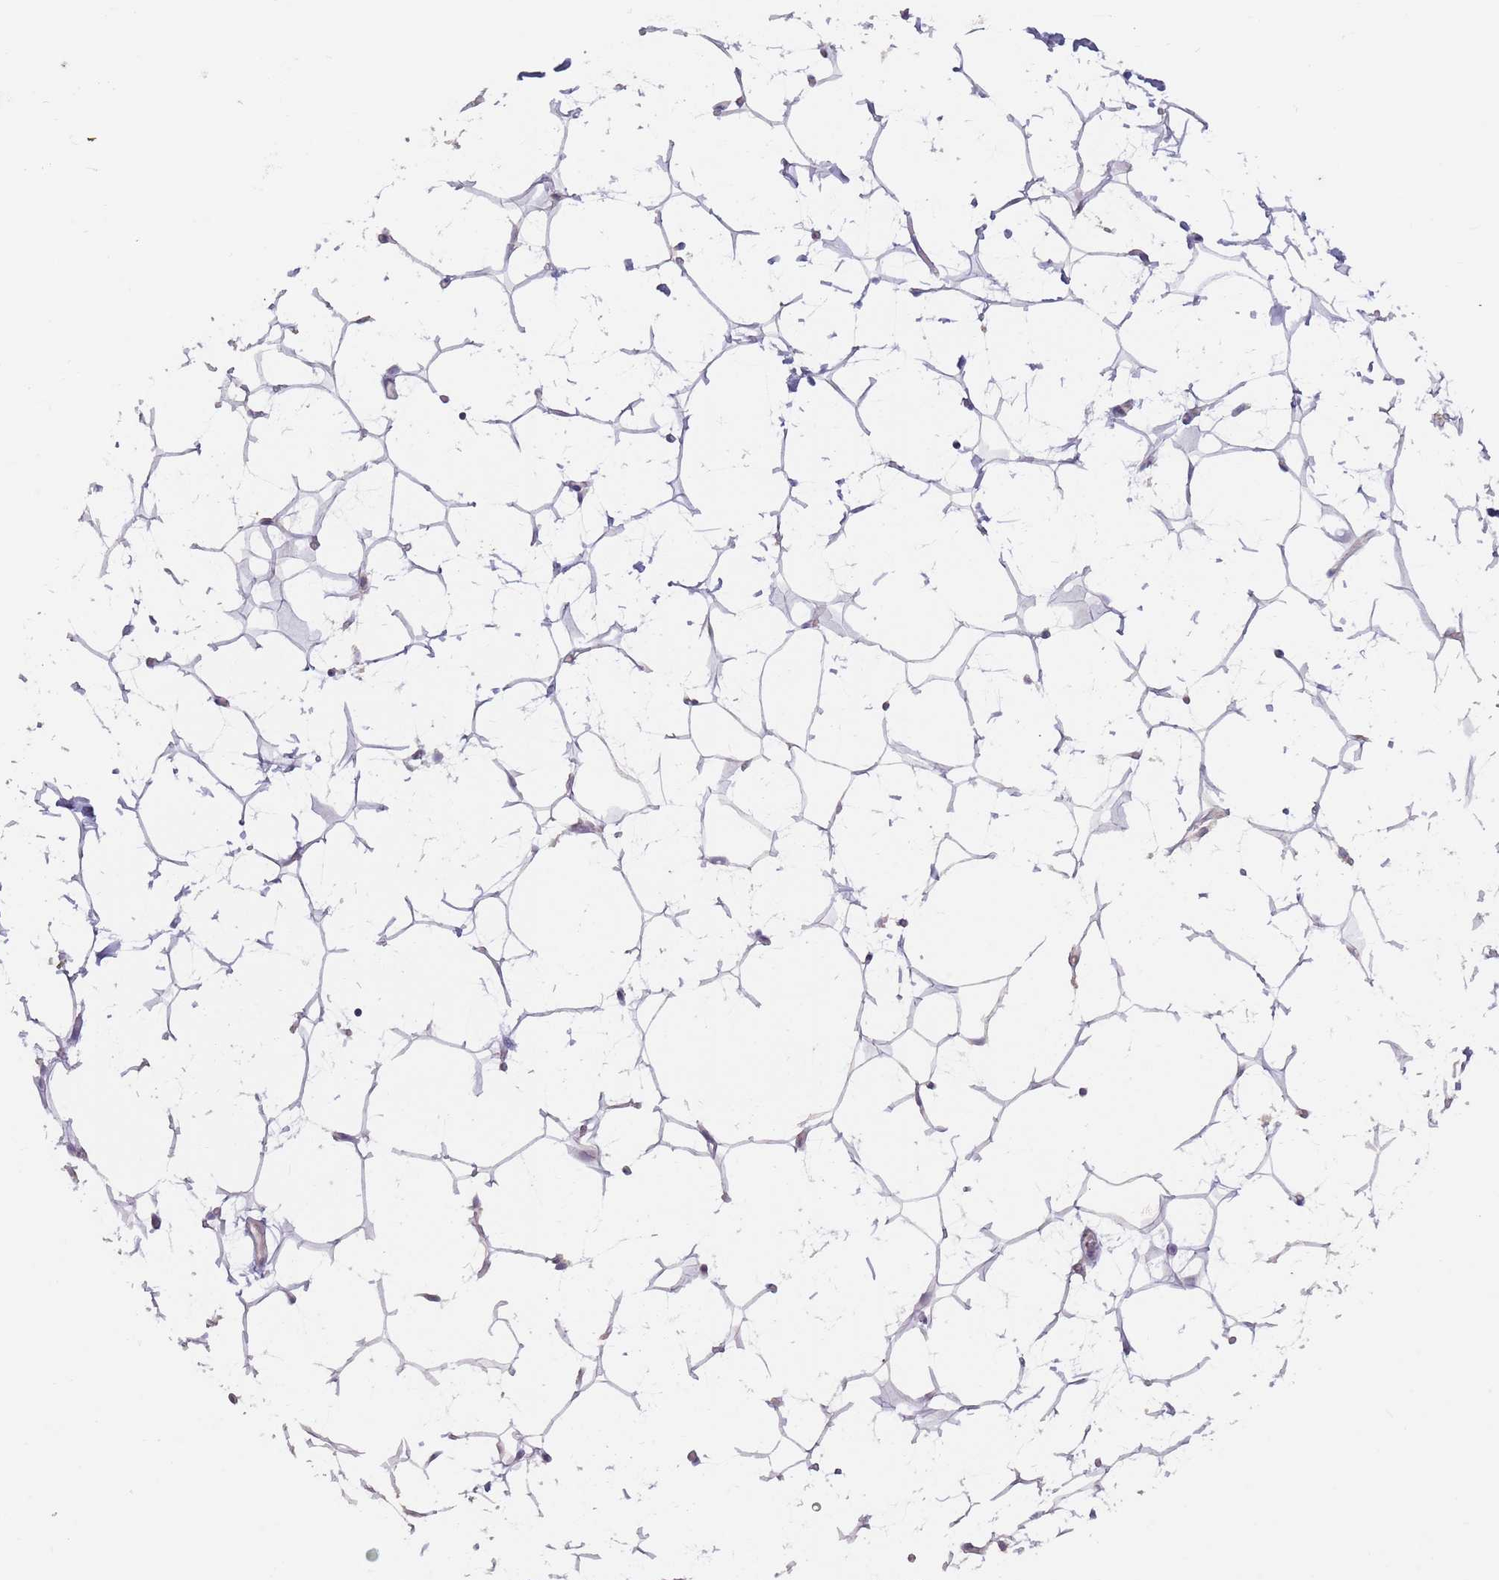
{"staining": {"intensity": "moderate", "quantity": "<25%", "location": "cytoplasmic/membranous"}, "tissue": "adipose tissue", "cell_type": "Adipocytes", "image_type": "normal", "snomed": [{"axis": "morphology", "description": "Normal tissue, NOS"}, {"axis": "topography", "description": "Breast"}], "caption": "This micrograph reveals unremarkable adipose tissue stained with immunohistochemistry (IHC) to label a protein in brown. The cytoplasmic/membranous of adipocytes show moderate positivity for the protein. Nuclei are counter-stained blue.", "gene": "DXO", "patient": {"sex": "female", "age": 26}}